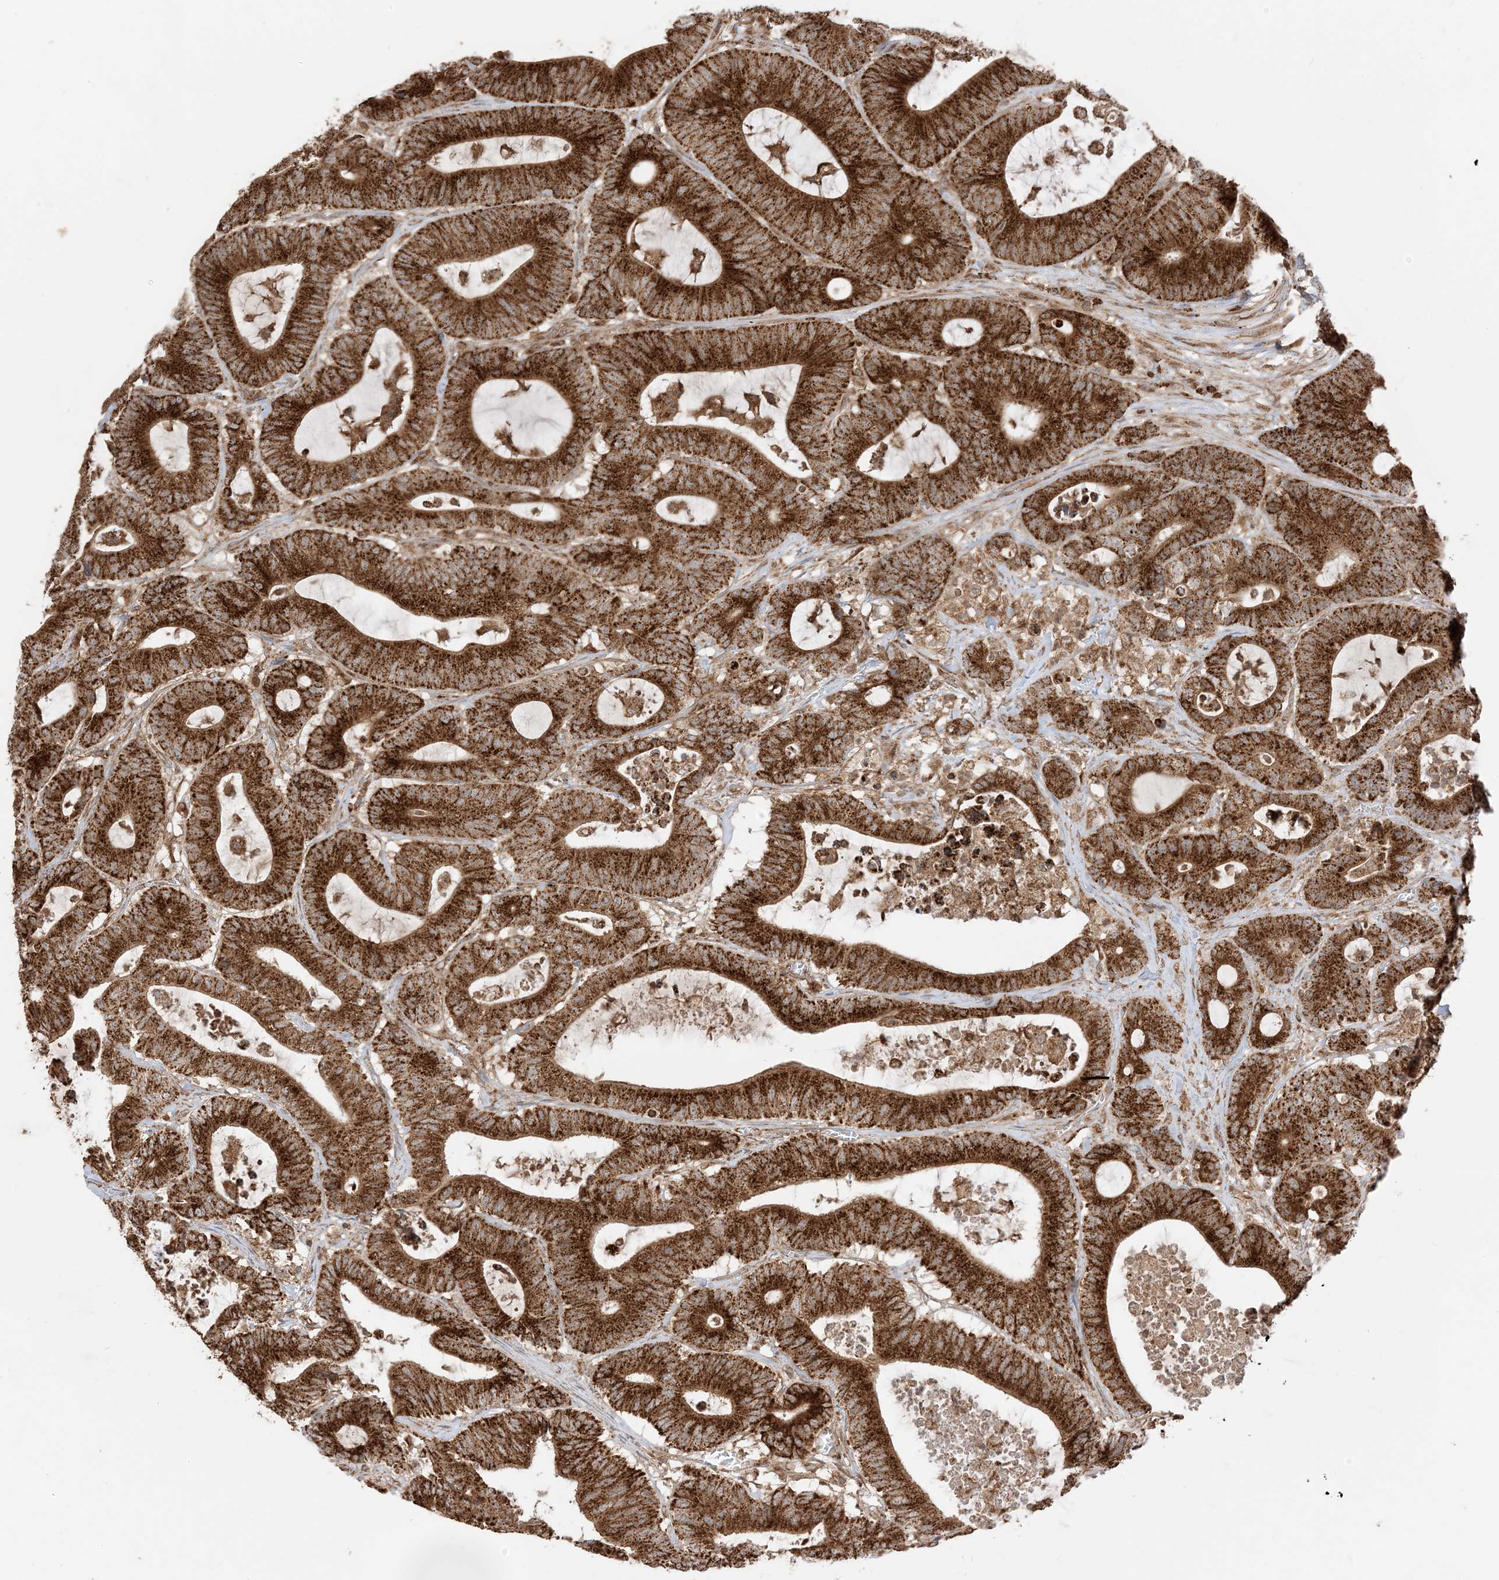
{"staining": {"intensity": "strong", "quantity": ">75%", "location": "cytoplasmic/membranous"}, "tissue": "colorectal cancer", "cell_type": "Tumor cells", "image_type": "cancer", "snomed": [{"axis": "morphology", "description": "Adenocarcinoma, NOS"}, {"axis": "topography", "description": "Colon"}], "caption": "Adenocarcinoma (colorectal) stained with a brown dye shows strong cytoplasmic/membranous positive staining in approximately >75% of tumor cells.", "gene": "N4BP3", "patient": {"sex": "female", "age": 84}}